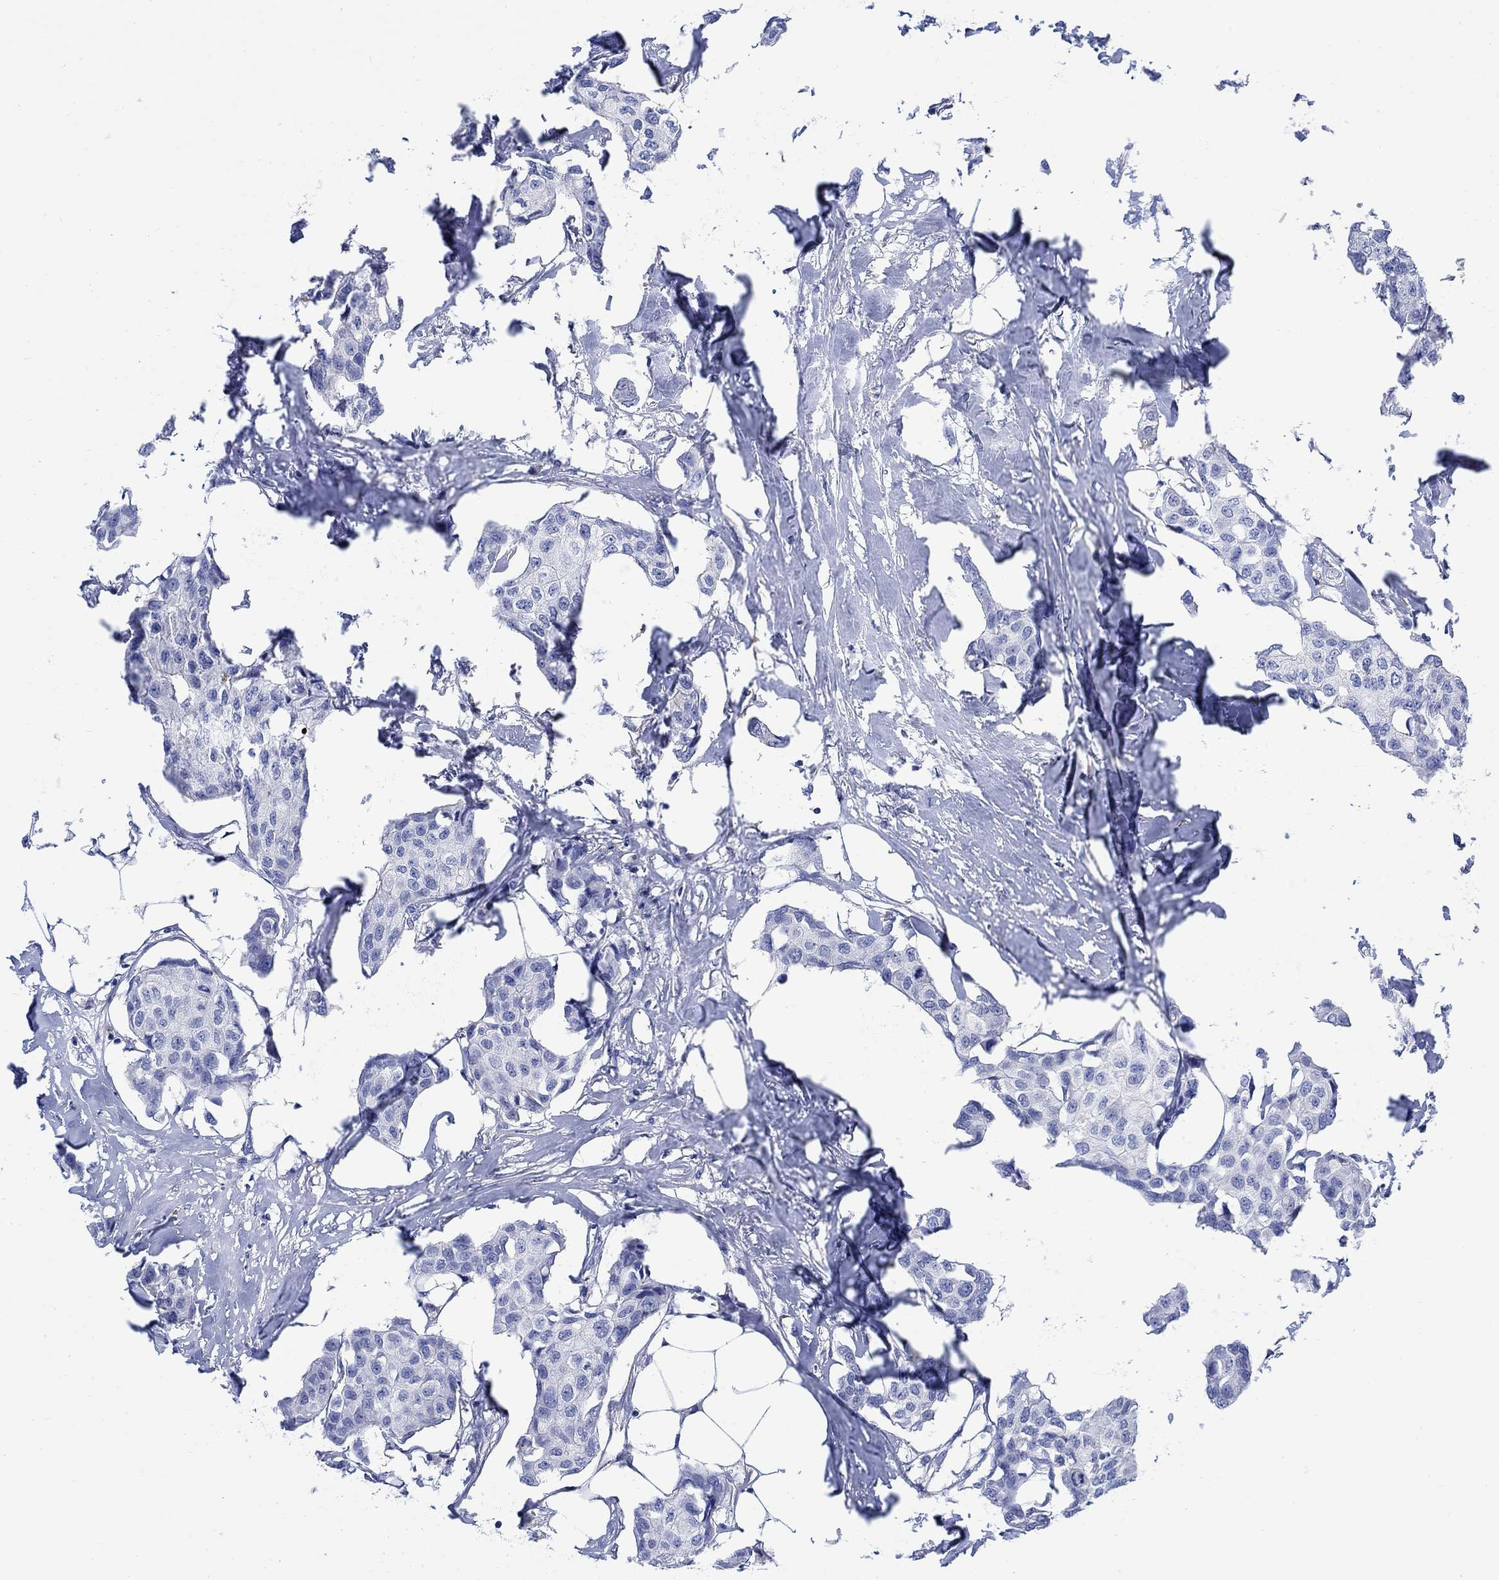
{"staining": {"intensity": "negative", "quantity": "none", "location": "none"}, "tissue": "breast cancer", "cell_type": "Tumor cells", "image_type": "cancer", "snomed": [{"axis": "morphology", "description": "Duct carcinoma"}, {"axis": "topography", "description": "Breast"}], "caption": "A histopathology image of invasive ductal carcinoma (breast) stained for a protein reveals no brown staining in tumor cells.", "gene": "MYL1", "patient": {"sex": "female", "age": 80}}